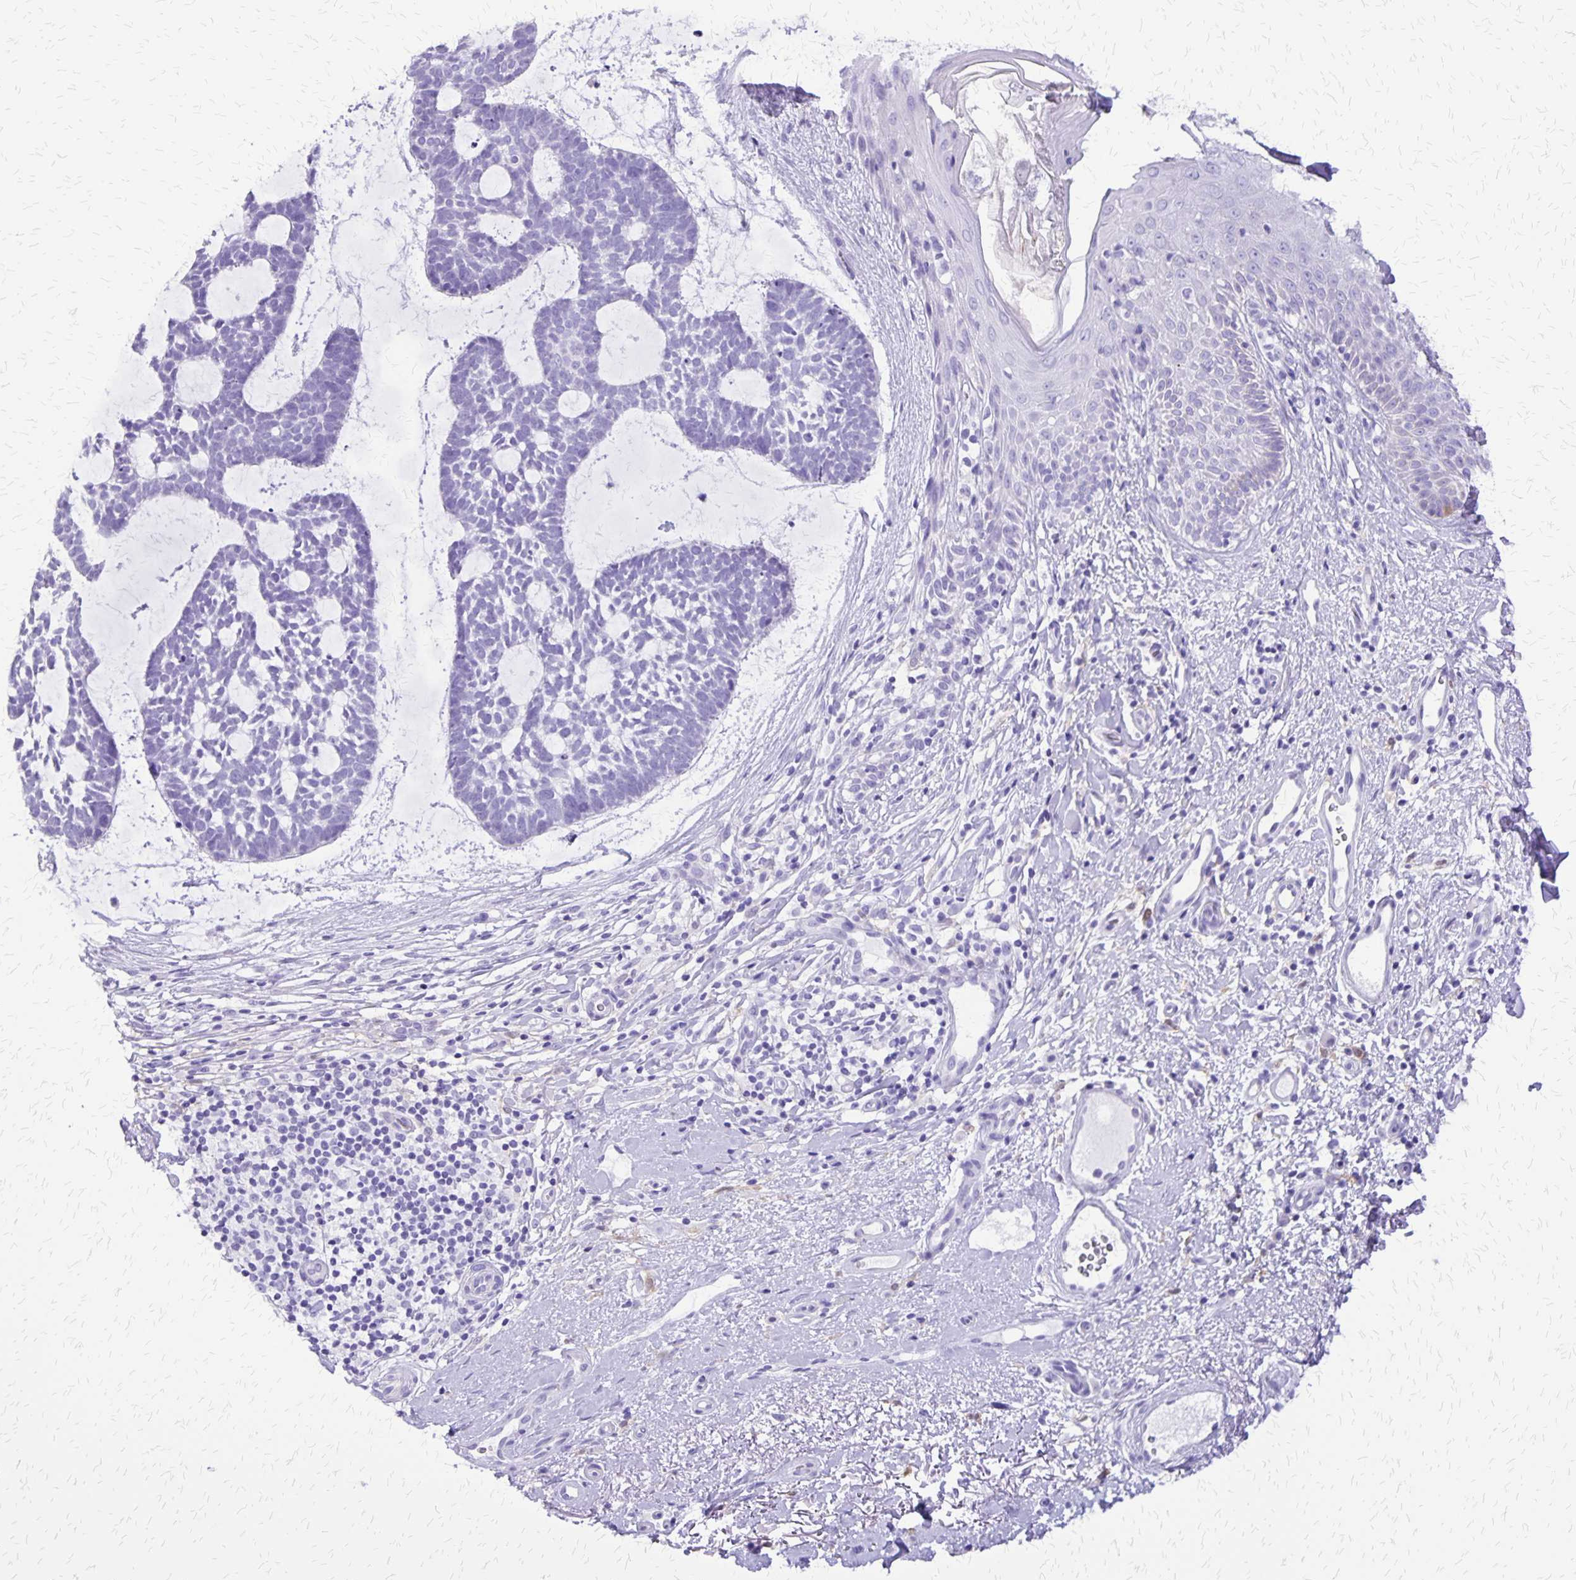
{"staining": {"intensity": "negative", "quantity": "none", "location": "none"}, "tissue": "skin cancer", "cell_type": "Tumor cells", "image_type": "cancer", "snomed": [{"axis": "morphology", "description": "Basal cell carcinoma"}, {"axis": "topography", "description": "Skin"}], "caption": "Tumor cells are negative for brown protein staining in skin cancer (basal cell carcinoma).", "gene": "SLC13A2", "patient": {"sex": "male", "age": 64}}